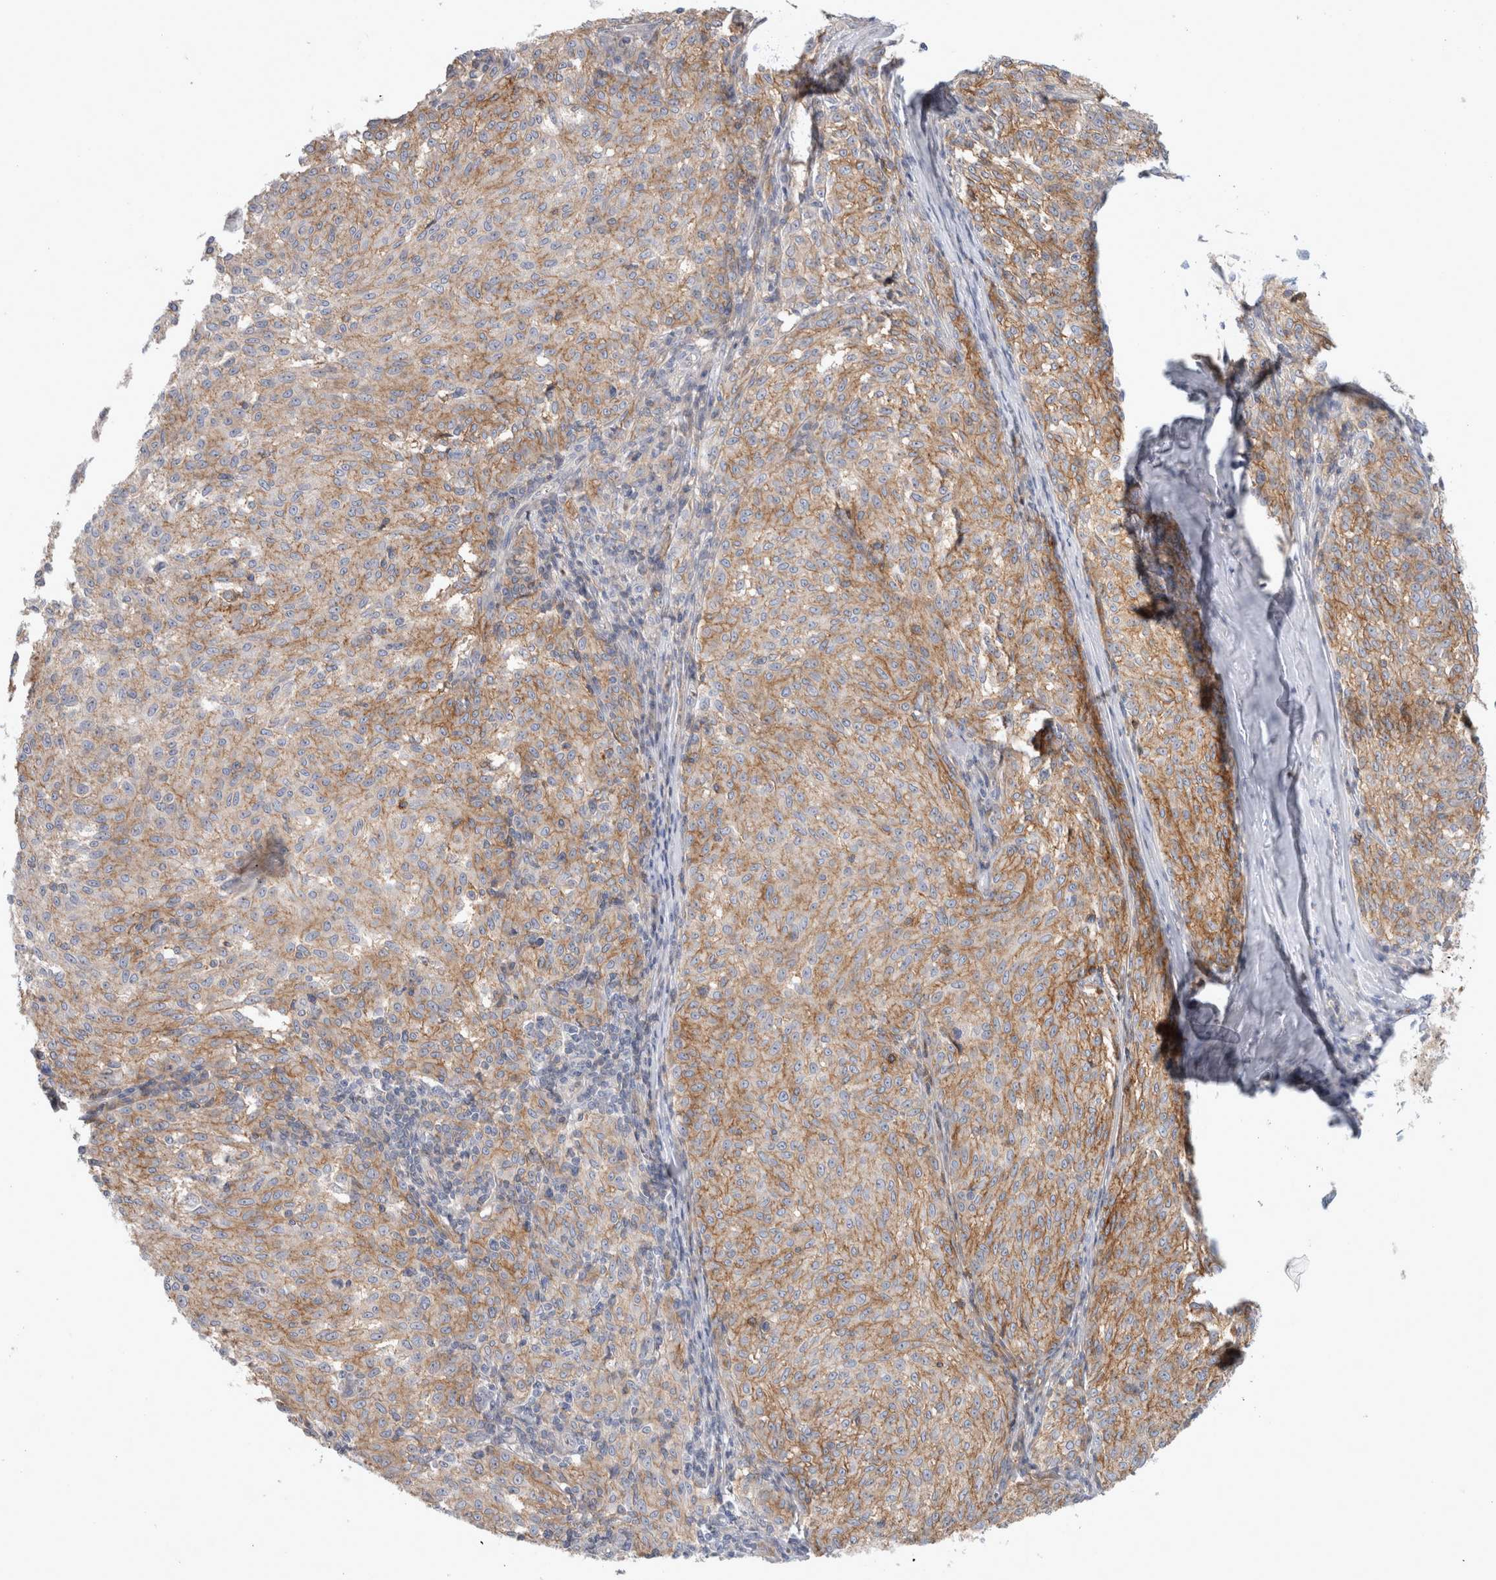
{"staining": {"intensity": "weak", "quantity": "<25%", "location": "cytoplasmic/membranous"}, "tissue": "melanoma", "cell_type": "Tumor cells", "image_type": "cancer", "snomed": [{"axis": "morphology", "description": "Malignant melanoma, NOS"}, {"axis": "topography", "description": "Skin"}], "caption": "Tumor cells are negative for protein expression in human melanoma.", "gene": "CD55", "patient": {"sex": "female", "age": 72}}